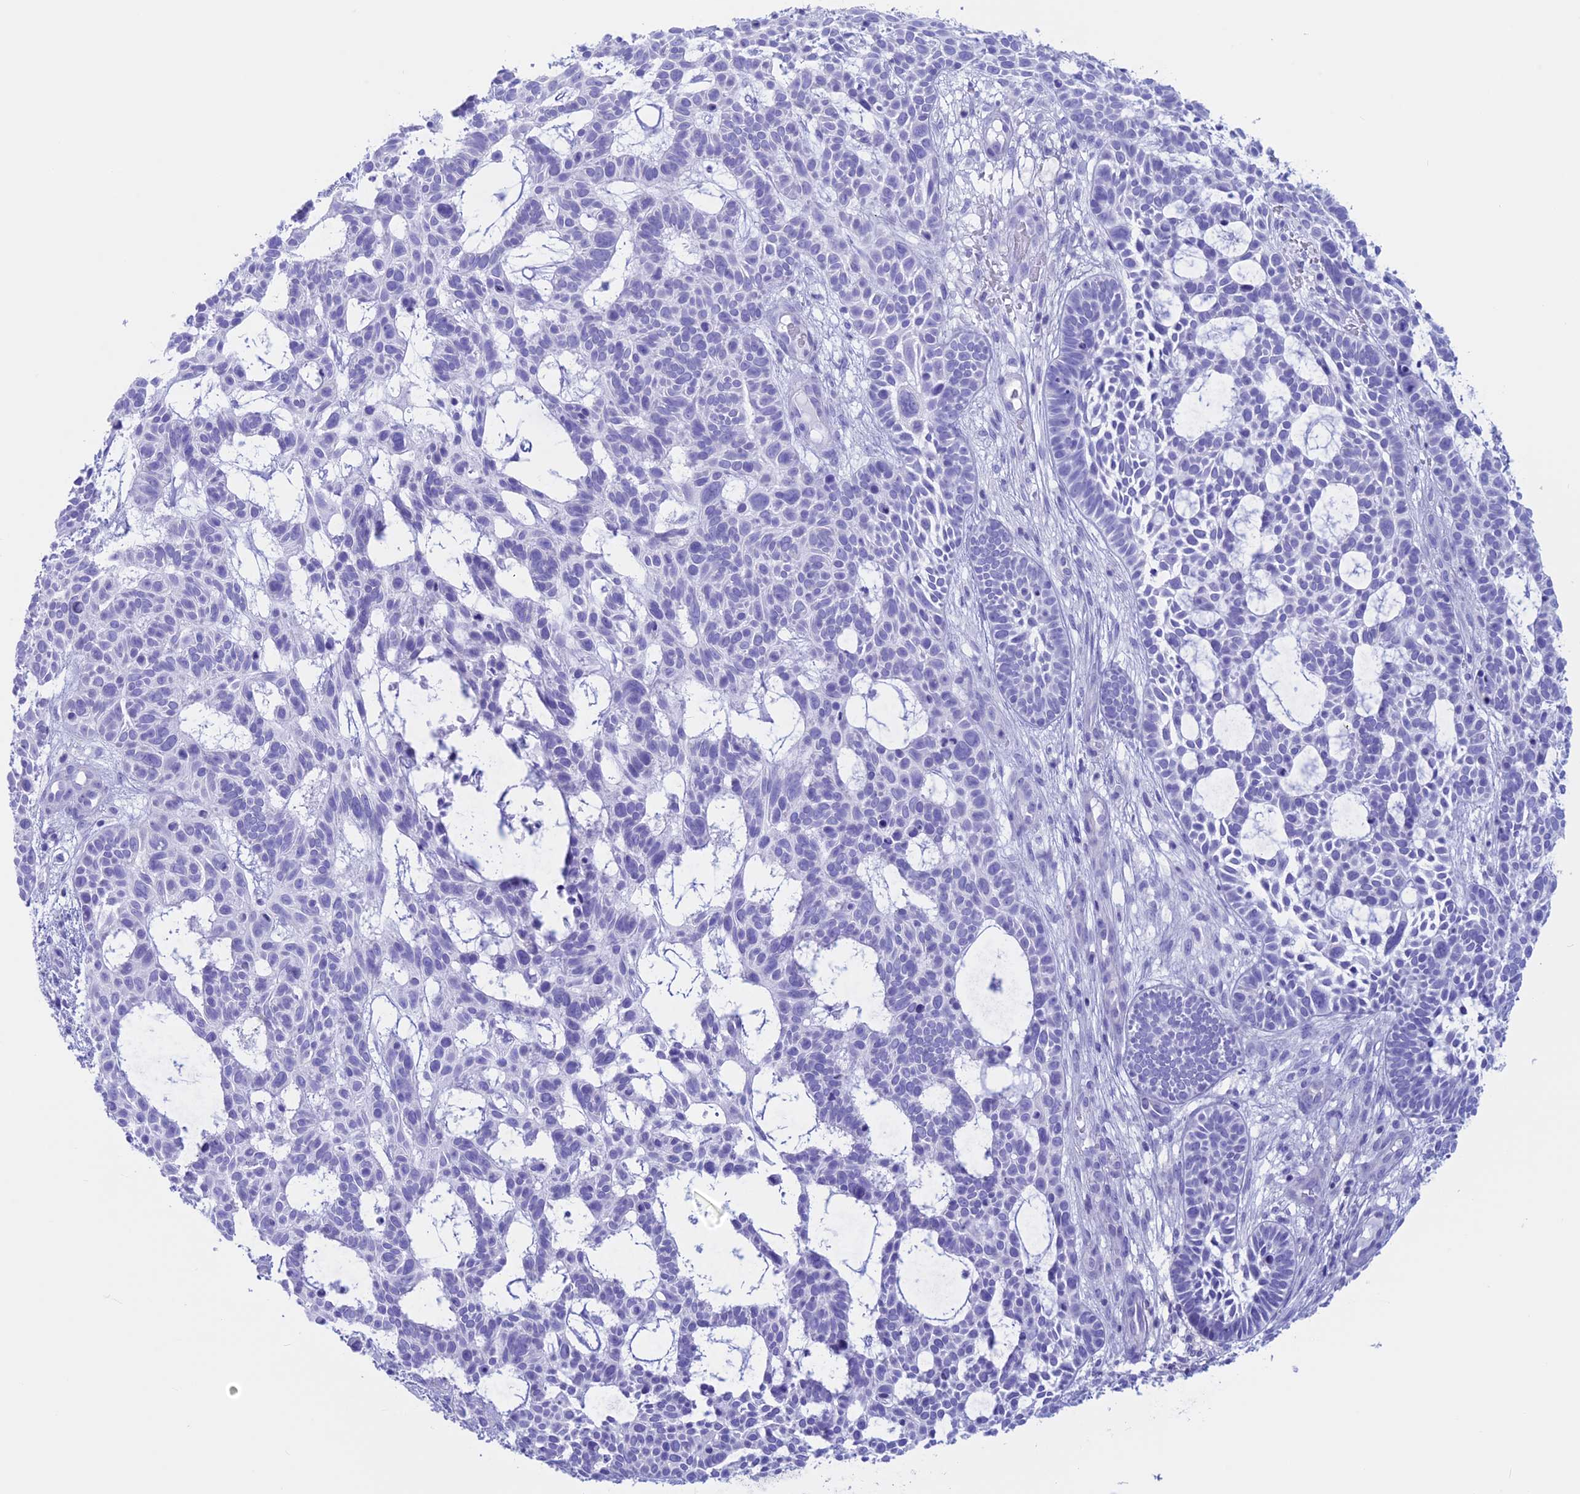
{"staining": {"intensity": "negative", "quantity": "none", "location": "none"}, "tissue": "skin cancer", "cell_type": "Tumor cells", "image_type": "cancer", "snomed": [{"axis": "morphology", "description": "Basal cell carcinoma"}, {"axis": "topography", "description": "Skin"}], "caption": "The IHC histopathology image has no significant positivity in tumor cells of skin basal cell carcinoma tissue.", "gene": "RP1", "patient": {"sex": "male", "age": 89}}